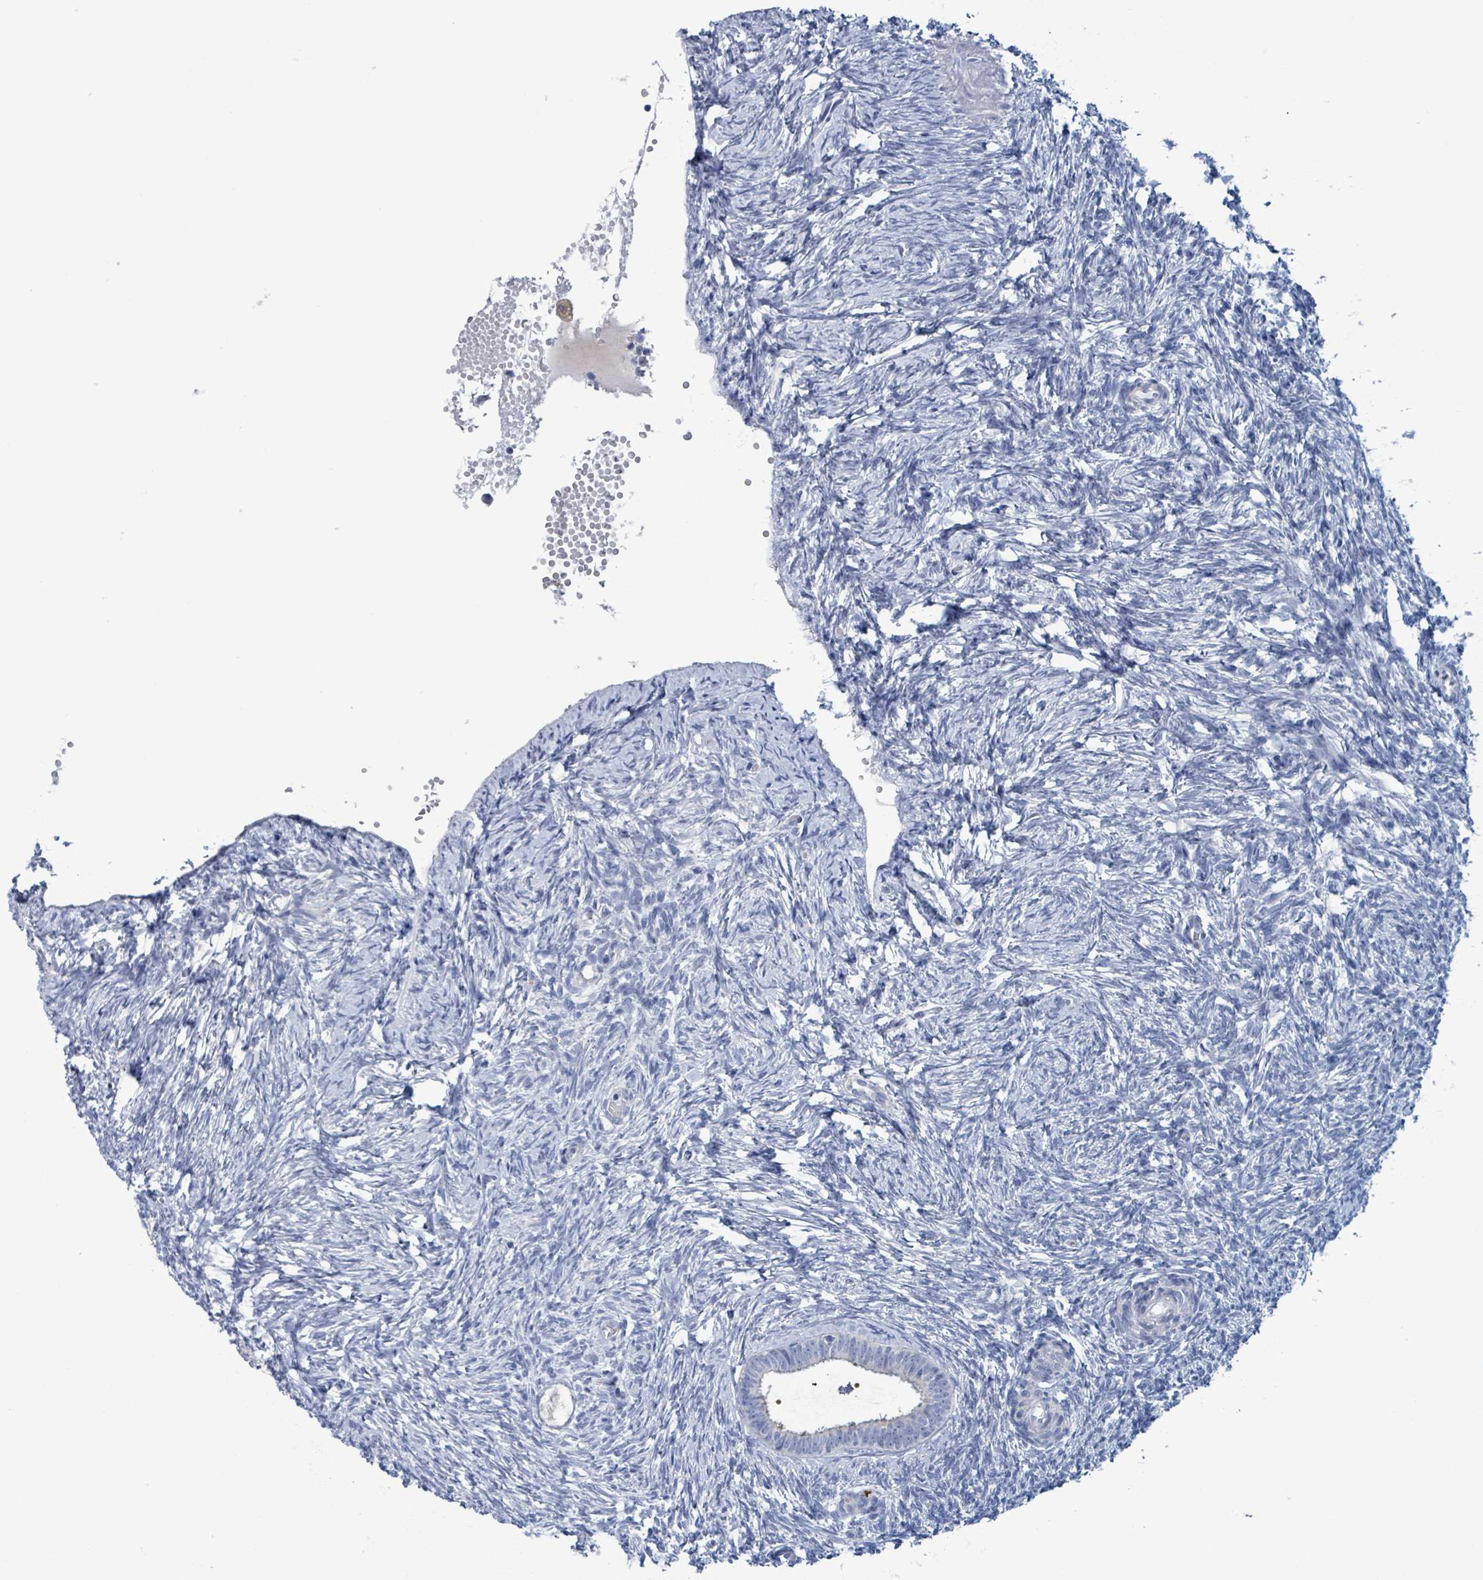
{"staining": {"intensity": "negative", "quantity": "none", "location": "none"}, "tissue": "ovary", "cell_type": "Follicle cells", "image_type": "normal", "snomed": [{"axis": "morphology", "description": "Normal tissue, NOS"}, {"axis": "topography", "description": "Ovary"}], "caption": "Immunohistochemical staining of benign ovary shows no significant positivity in follicle cells. (DAB (3,3'-diaminobenzidine) IHC, high magnification).", "gene": "AKR1C4", "patient": {"sex": "female", "age": 51}}